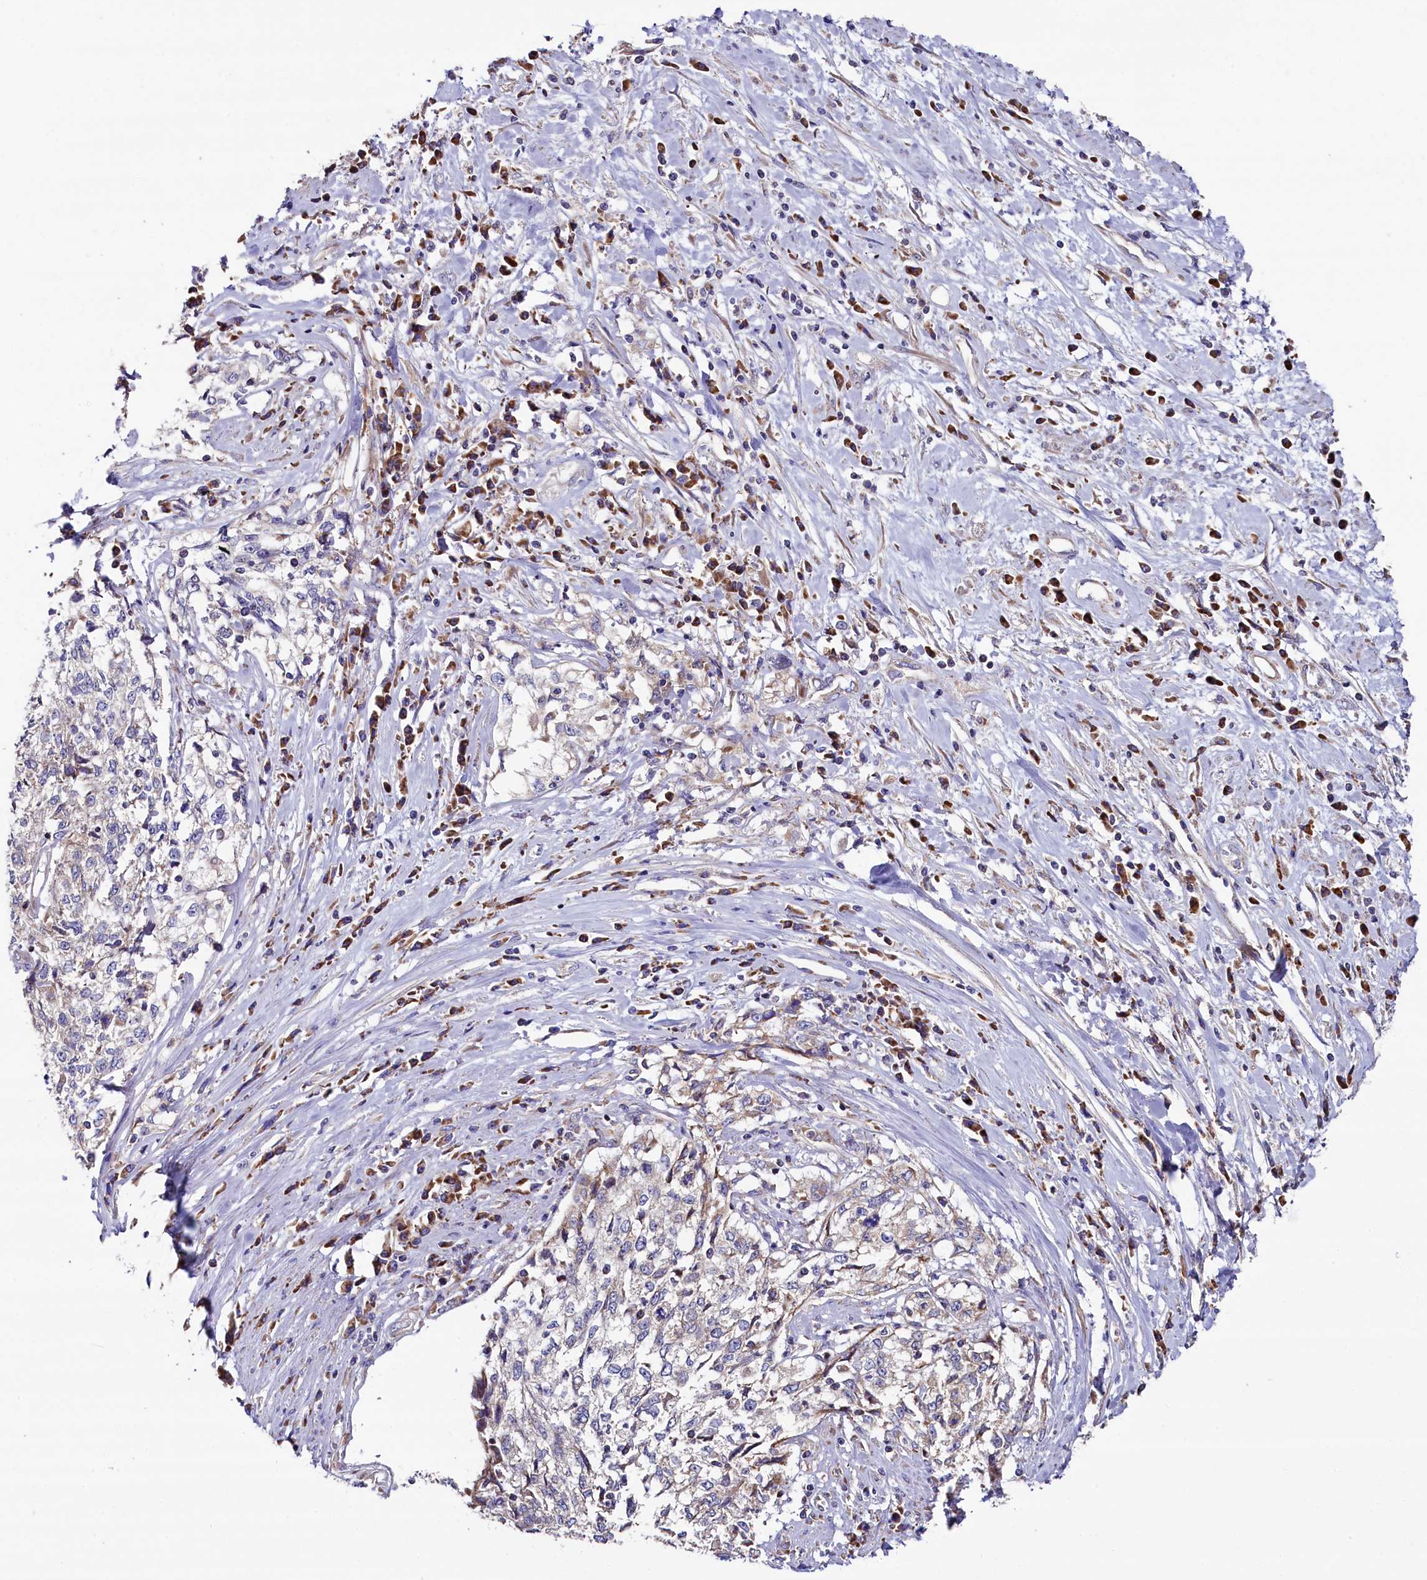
{"staining": {"intensity": "negative", "quantity": "none", "location": "none"}, "tissue": "cervical cancer", "cell_type": "Tumor cells", "image_type": "cancer", "snomed": [{"axis": "morphology", "description": "Squamous cell carcinoma, NOS"}, {"axis": "topography", "description": "Cervix"}], "caption": "Tumor cells are negative for brown protein staining in cervical squamous cell carcinoma.", "gene": "ZSWIM1", "patient": {"sex": "female", "age": 57}}